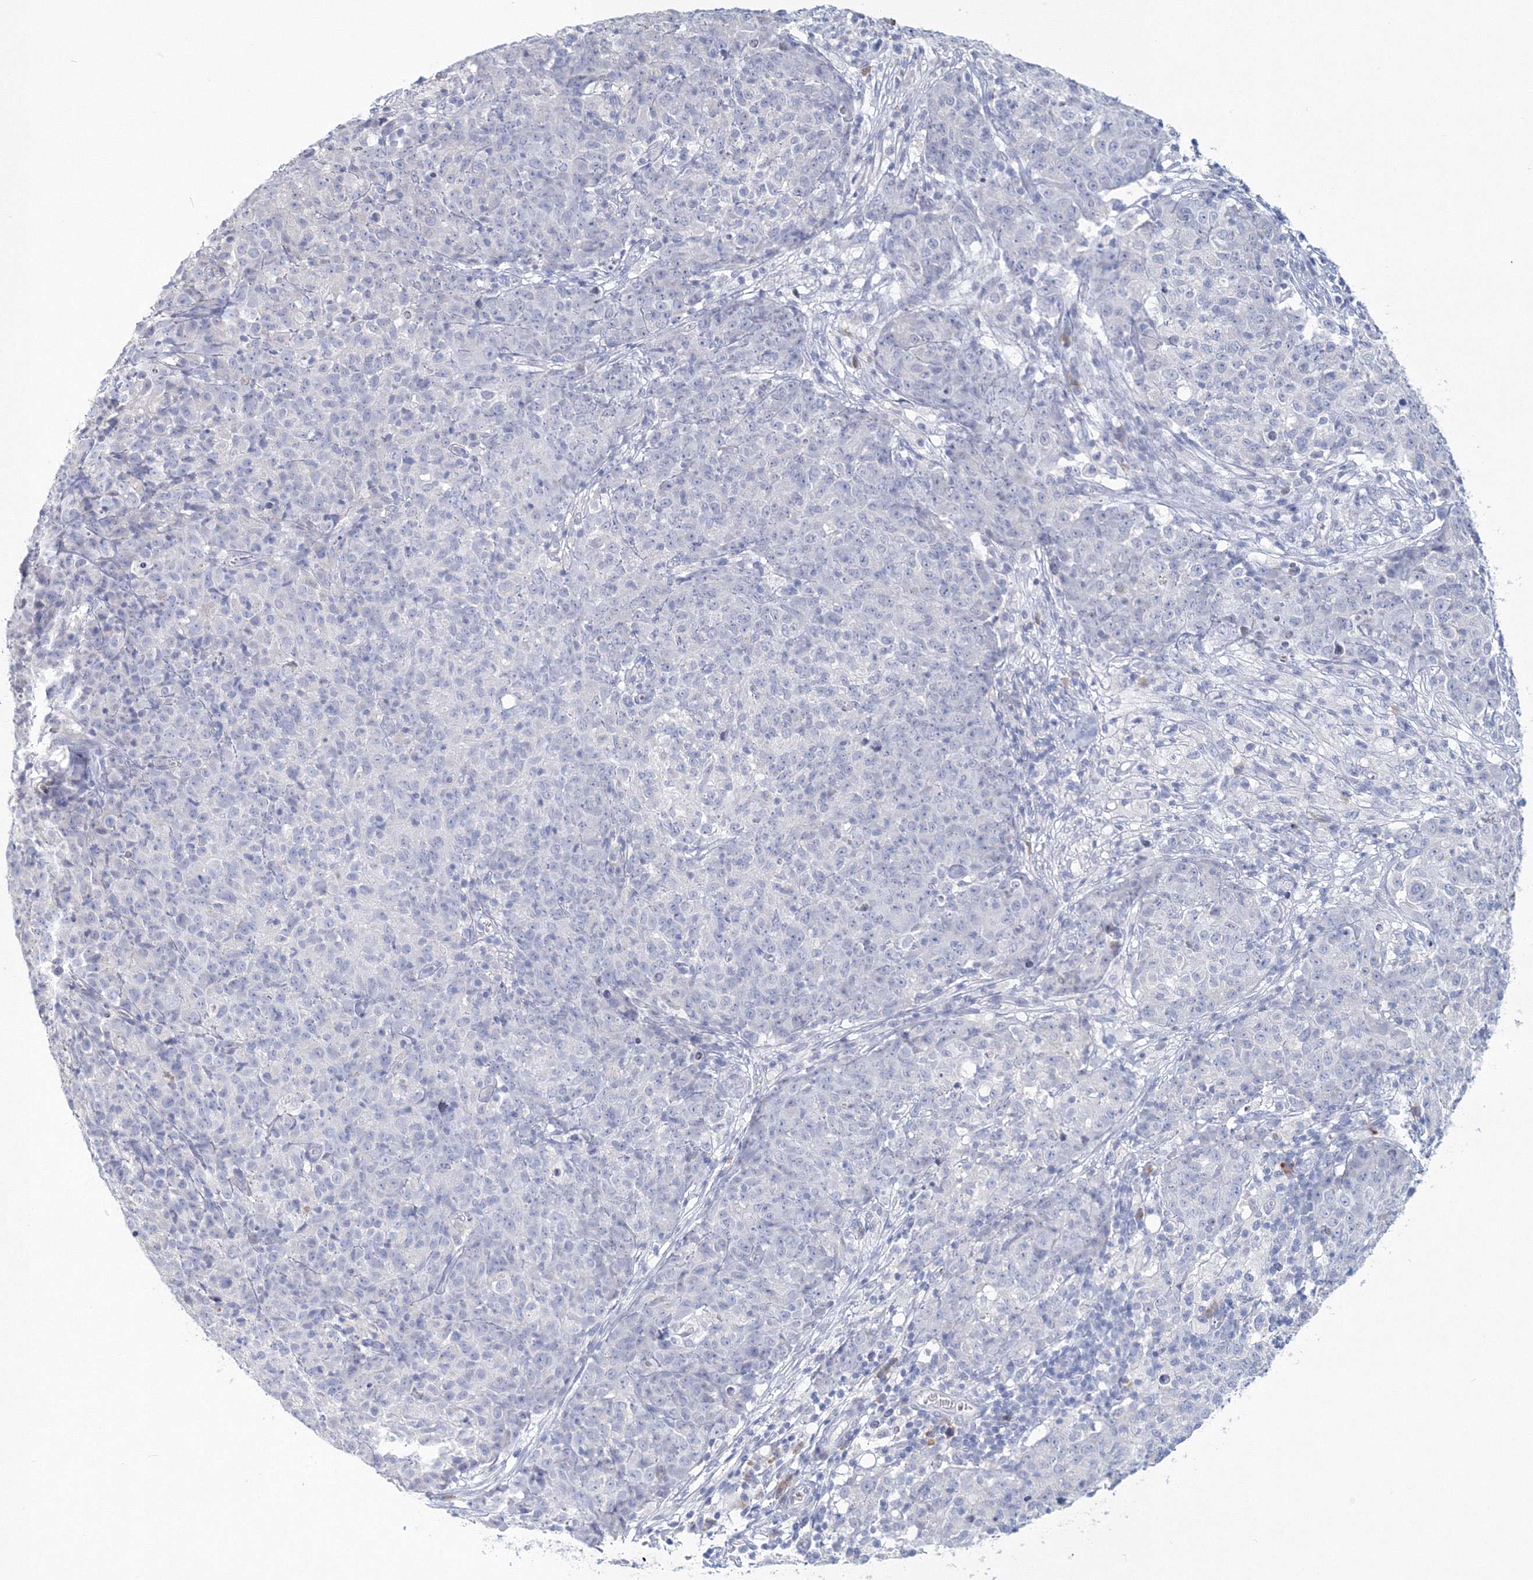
{"staining": {"intensity": "negative", "quantity": "none", "location": "none"}, "tissue": "ovarian cancer", "cell_type": "Tumor cells", "image_type": "cancer", "snomed": [{"axis": "morphology", "description": "Carcinoma, endometroid"}, {"axis": "topography", "description": "Ovary"}], "caption": "An immunohistochemistry micrograph of ovarian cancer (endometroid carcinoma) is shown. There is no staining in tumor cells of ovarian cancer (endometroid carcinoma).", "gene": "VSIG1", "patient": {"sex": "female", "age": 42}}